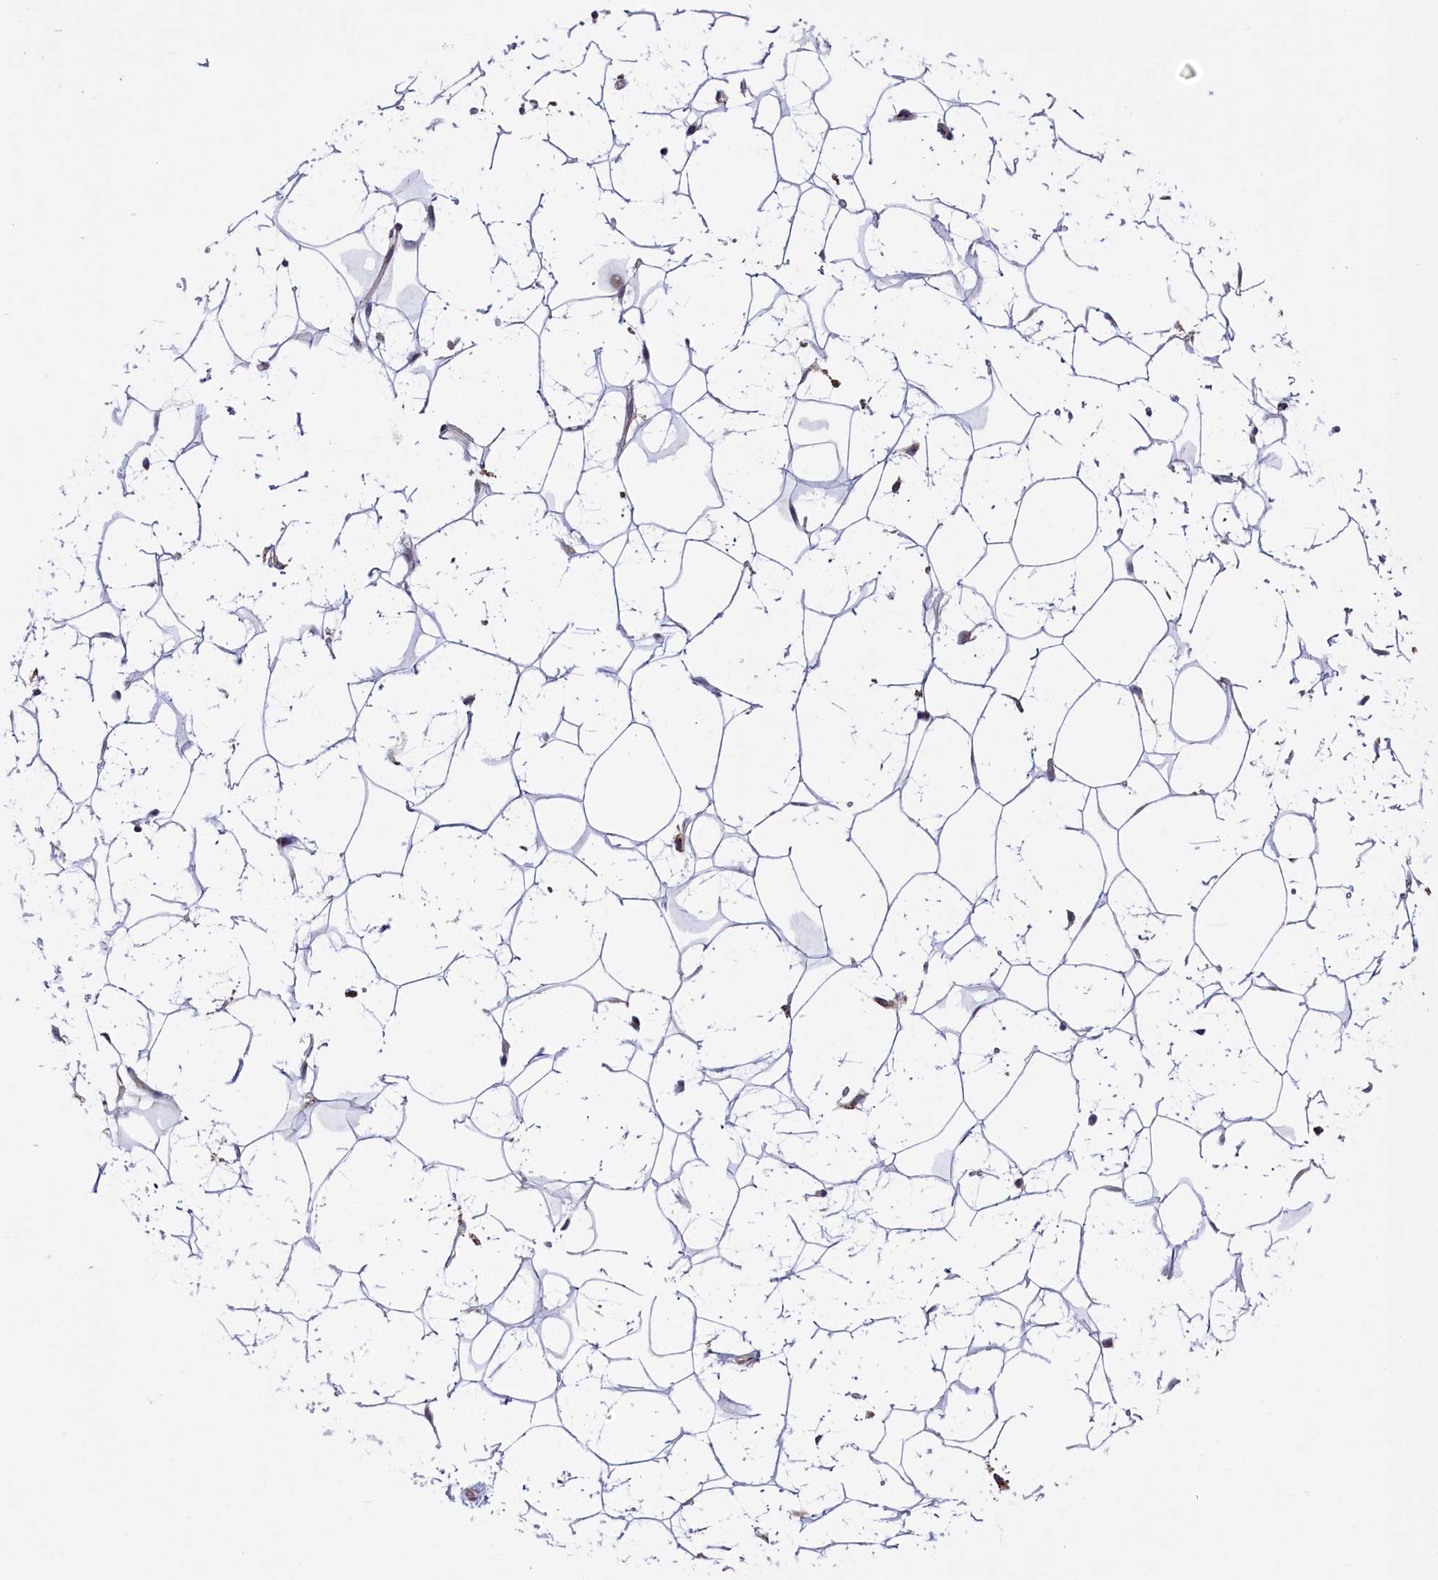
{"staining": {"intensity": "negative", "quantity": "none", "location": "none"}, "tissue": "adipose tissue", "cell_type": "Adipocytes", "image_type": "normal", "snomed": [{"axis": "morphology", "description": "Normal tissue, NOS"}, {"axis": "topography", "description": "Breast"}], "caption": "This micrograph is of benign adipose tissue stained with immunohistochemistry (IHC) to label a protein in brown with the nuclei are counter-stained blue. There is no positivity in adipocytes. The staining was performed using DAB (3,3'-diaminobenzidine) to visualize the protein expression in brown, while the nuclei were stained in blue with hematoxylin (Magnification: 20x).", "gene": "DYNC2H1", "patient": {"sex": "female", "age": 26}}